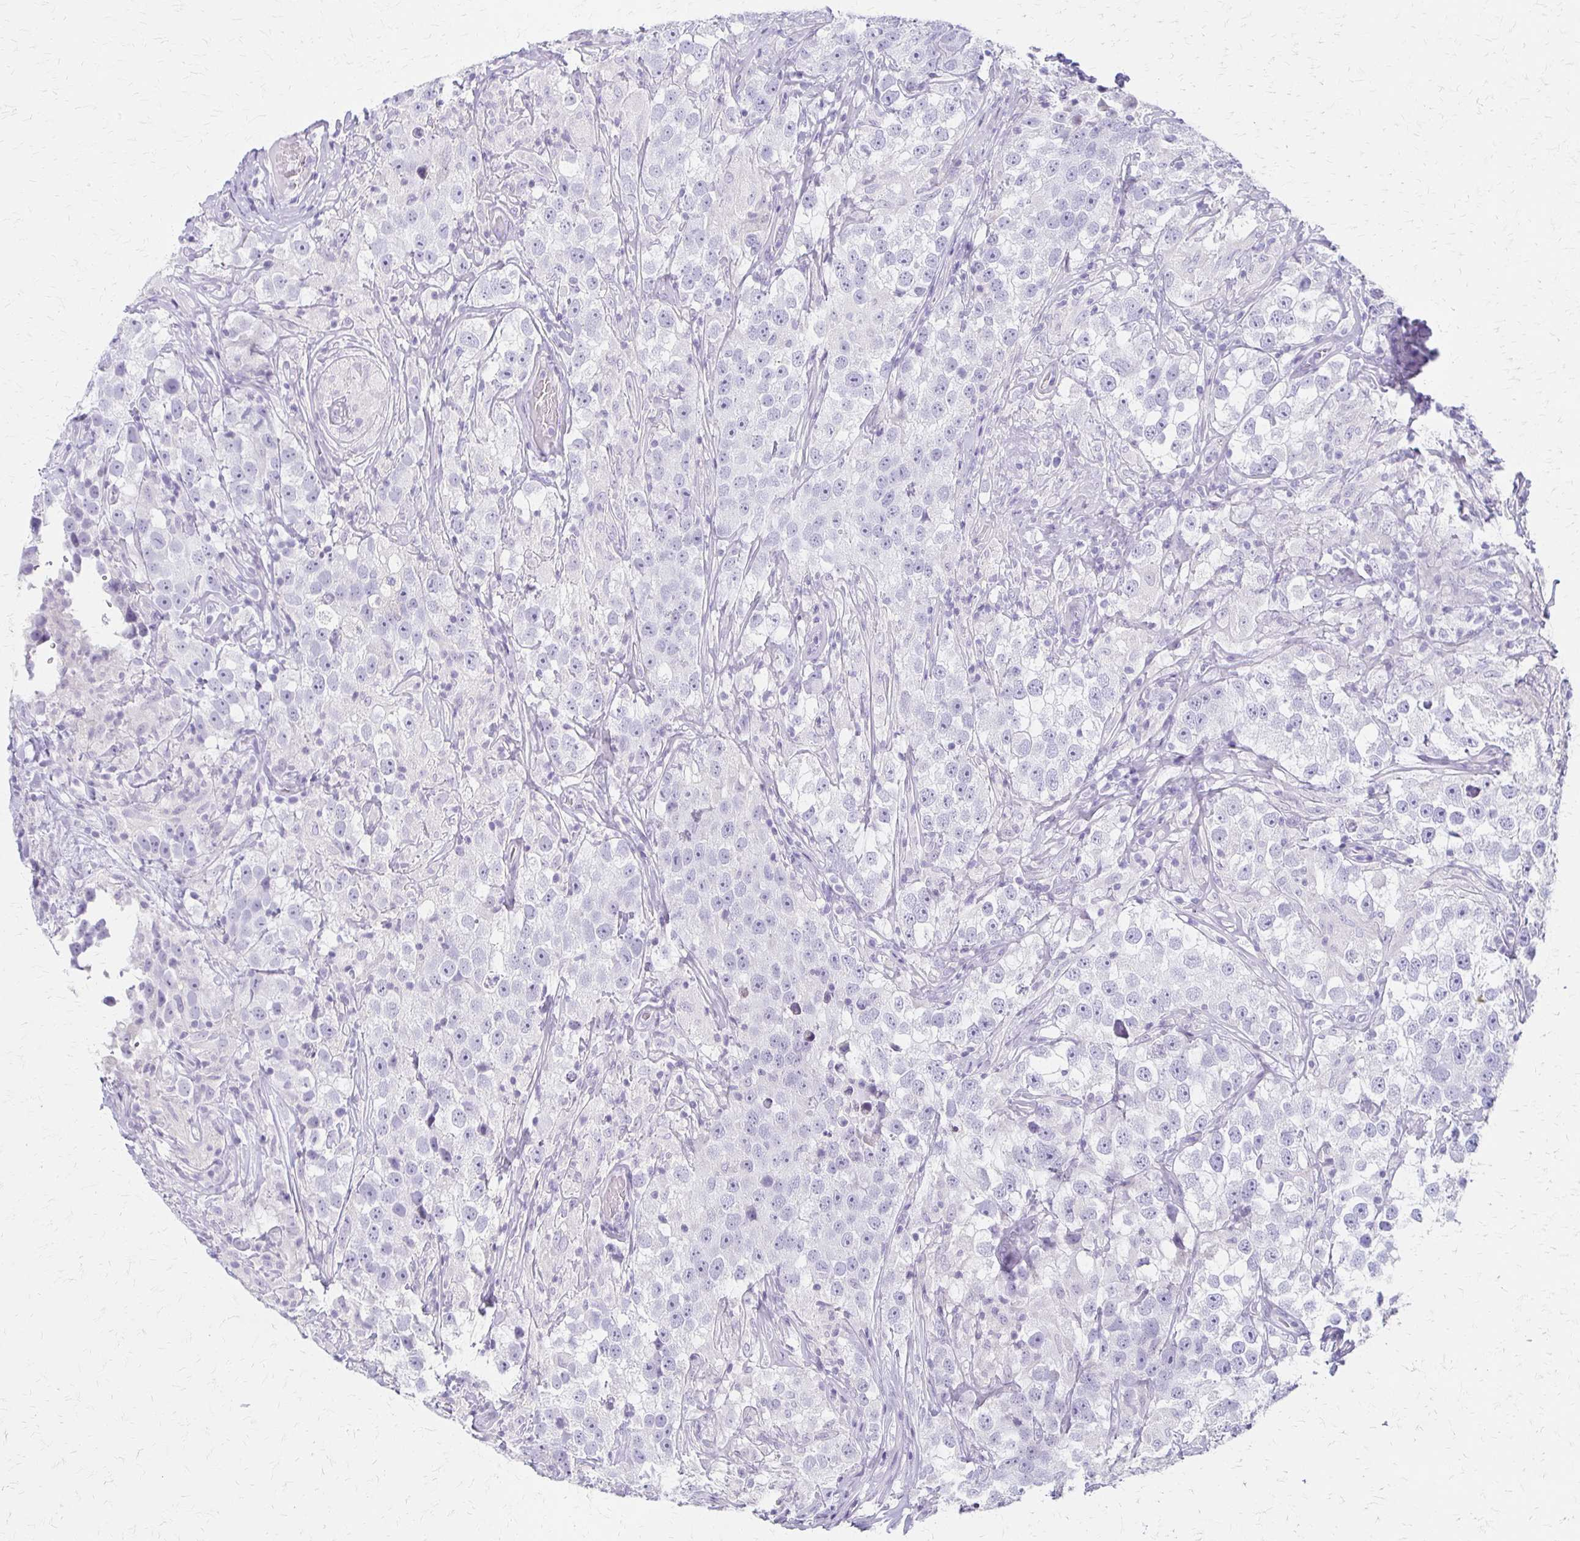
{"staining": {"intensity": "negative", "quantity": "none", "location": "none"}, "tissue": "testis cancer", "cell_type": "Tumor cells", "image_type": "cancer", "snomed": [{"axis": "morphology", "description": "Seminoma, NOS"}, {"axis": "topography", "description": "Testis"}], "caption": "The image demonstrates no staining of tumor cells in testis cancer (seminoma).", "gene": "IVL", "patient": {"sex": "male", "age": 46}}